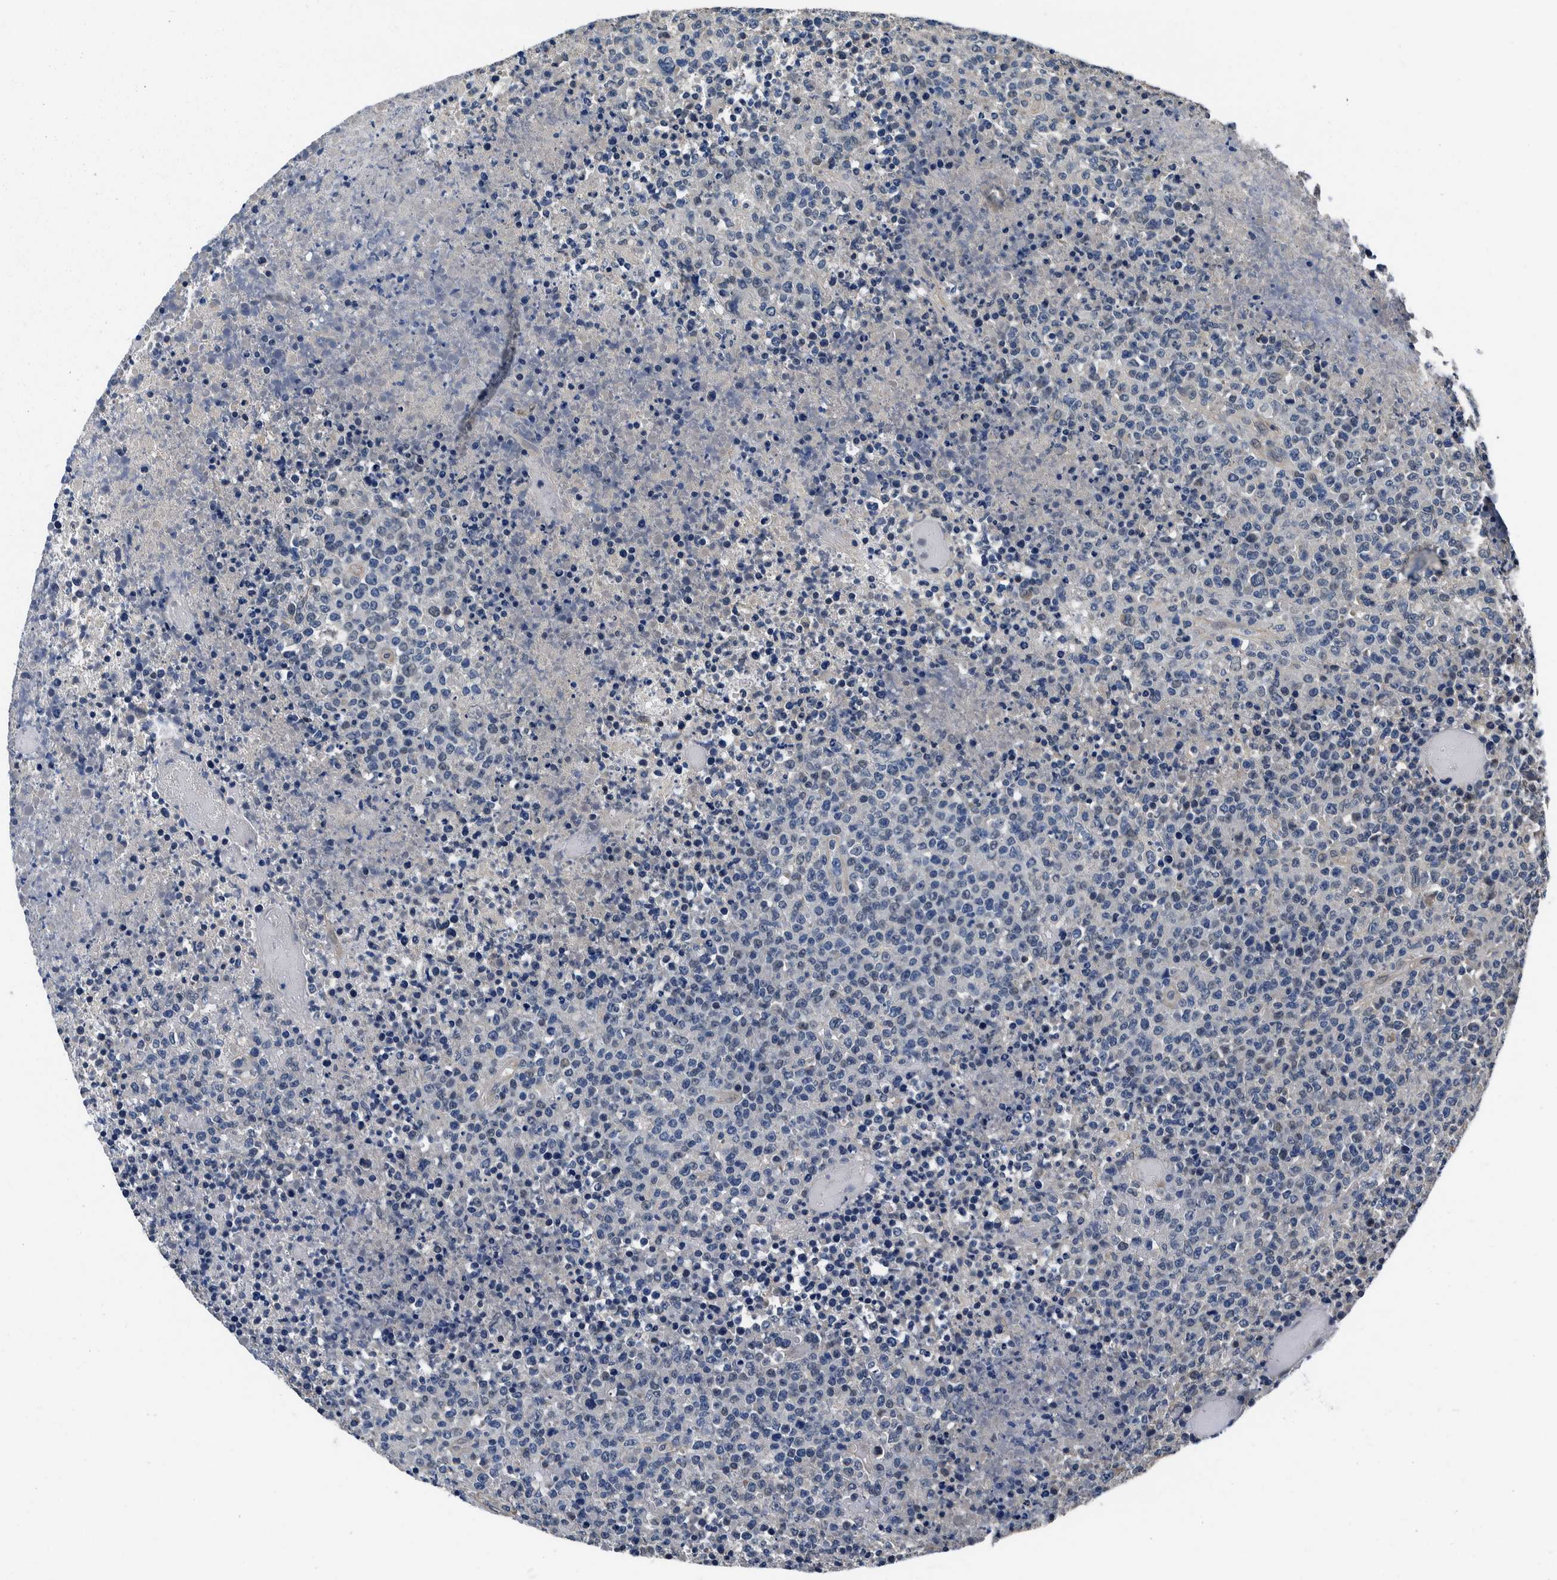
{"staining": {"intensity": "negative", "quantity": "none", "location": "none"}, "tissue": "lymphoma", "cell_type": "Tumor cells", "image_type": "cancer", "snomed": [{"axis": "morphology", "description": "Malignant lymphoma, non-Hodgkin's type, High grade"}, {"axis": "topography", "description": "Lymph node"}], "caption": "A high-resolution micrograph shows immunohistochemistry staining of malignant lymphoma, non-Hodgkin's type (high-grade), which demonstrates no significant positivity in tumor cells.", "gene": "NIBAN2", "patient": {"sex": "male", "age": 13}}